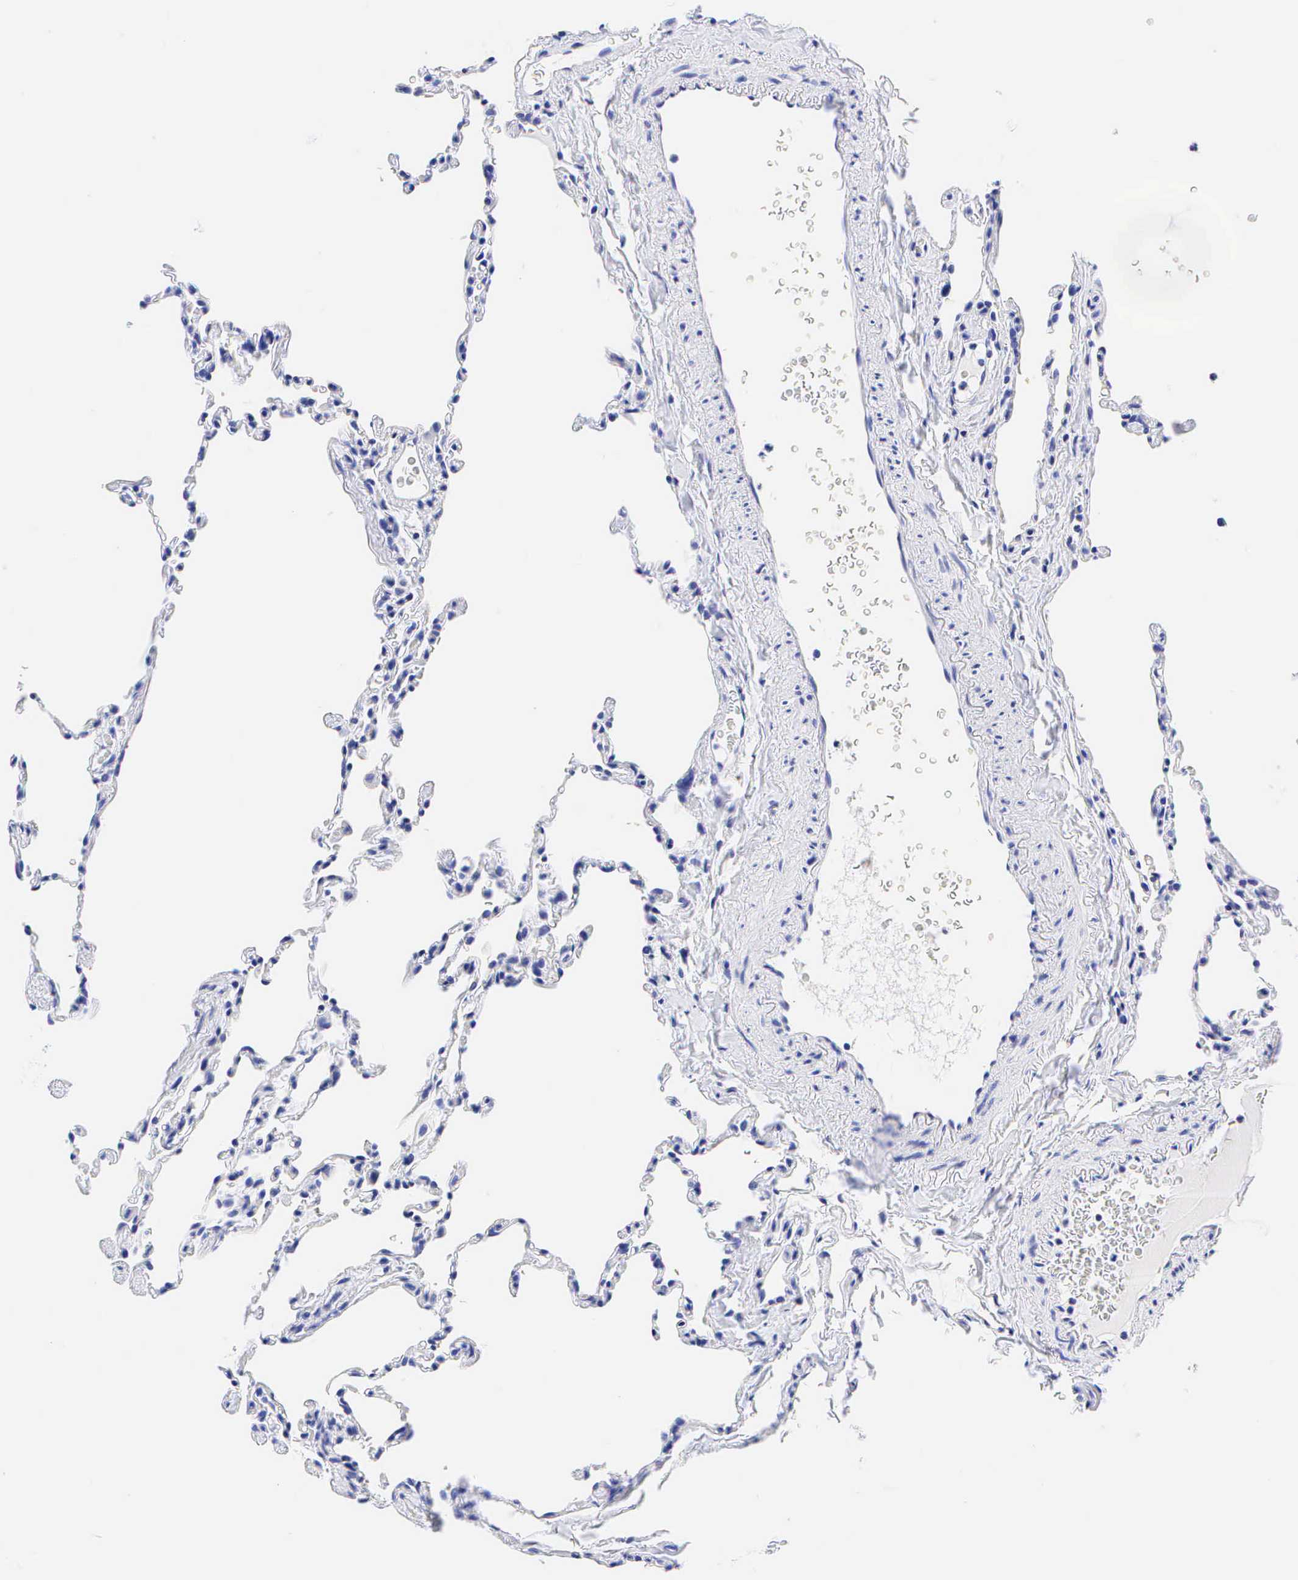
{"staining": {"intensity": "negative", "quantity": "none", "location": "none"}, "tissue": "lung", "cell_type": "Alveolar cells", "image_type": "normal", "snomed": [{"axis": "morphology", "description": "Normal tissue, NOS"}, {"axis": "topography", "description": "Lung"}], "caption": "Alveolar cells are negative for brown protein staining in unremarkable lung. (DAB immunohistochemistry (IHC), high magnification).", "gene": "KRT20", "patient": {"sex": "female", "age": 61}}